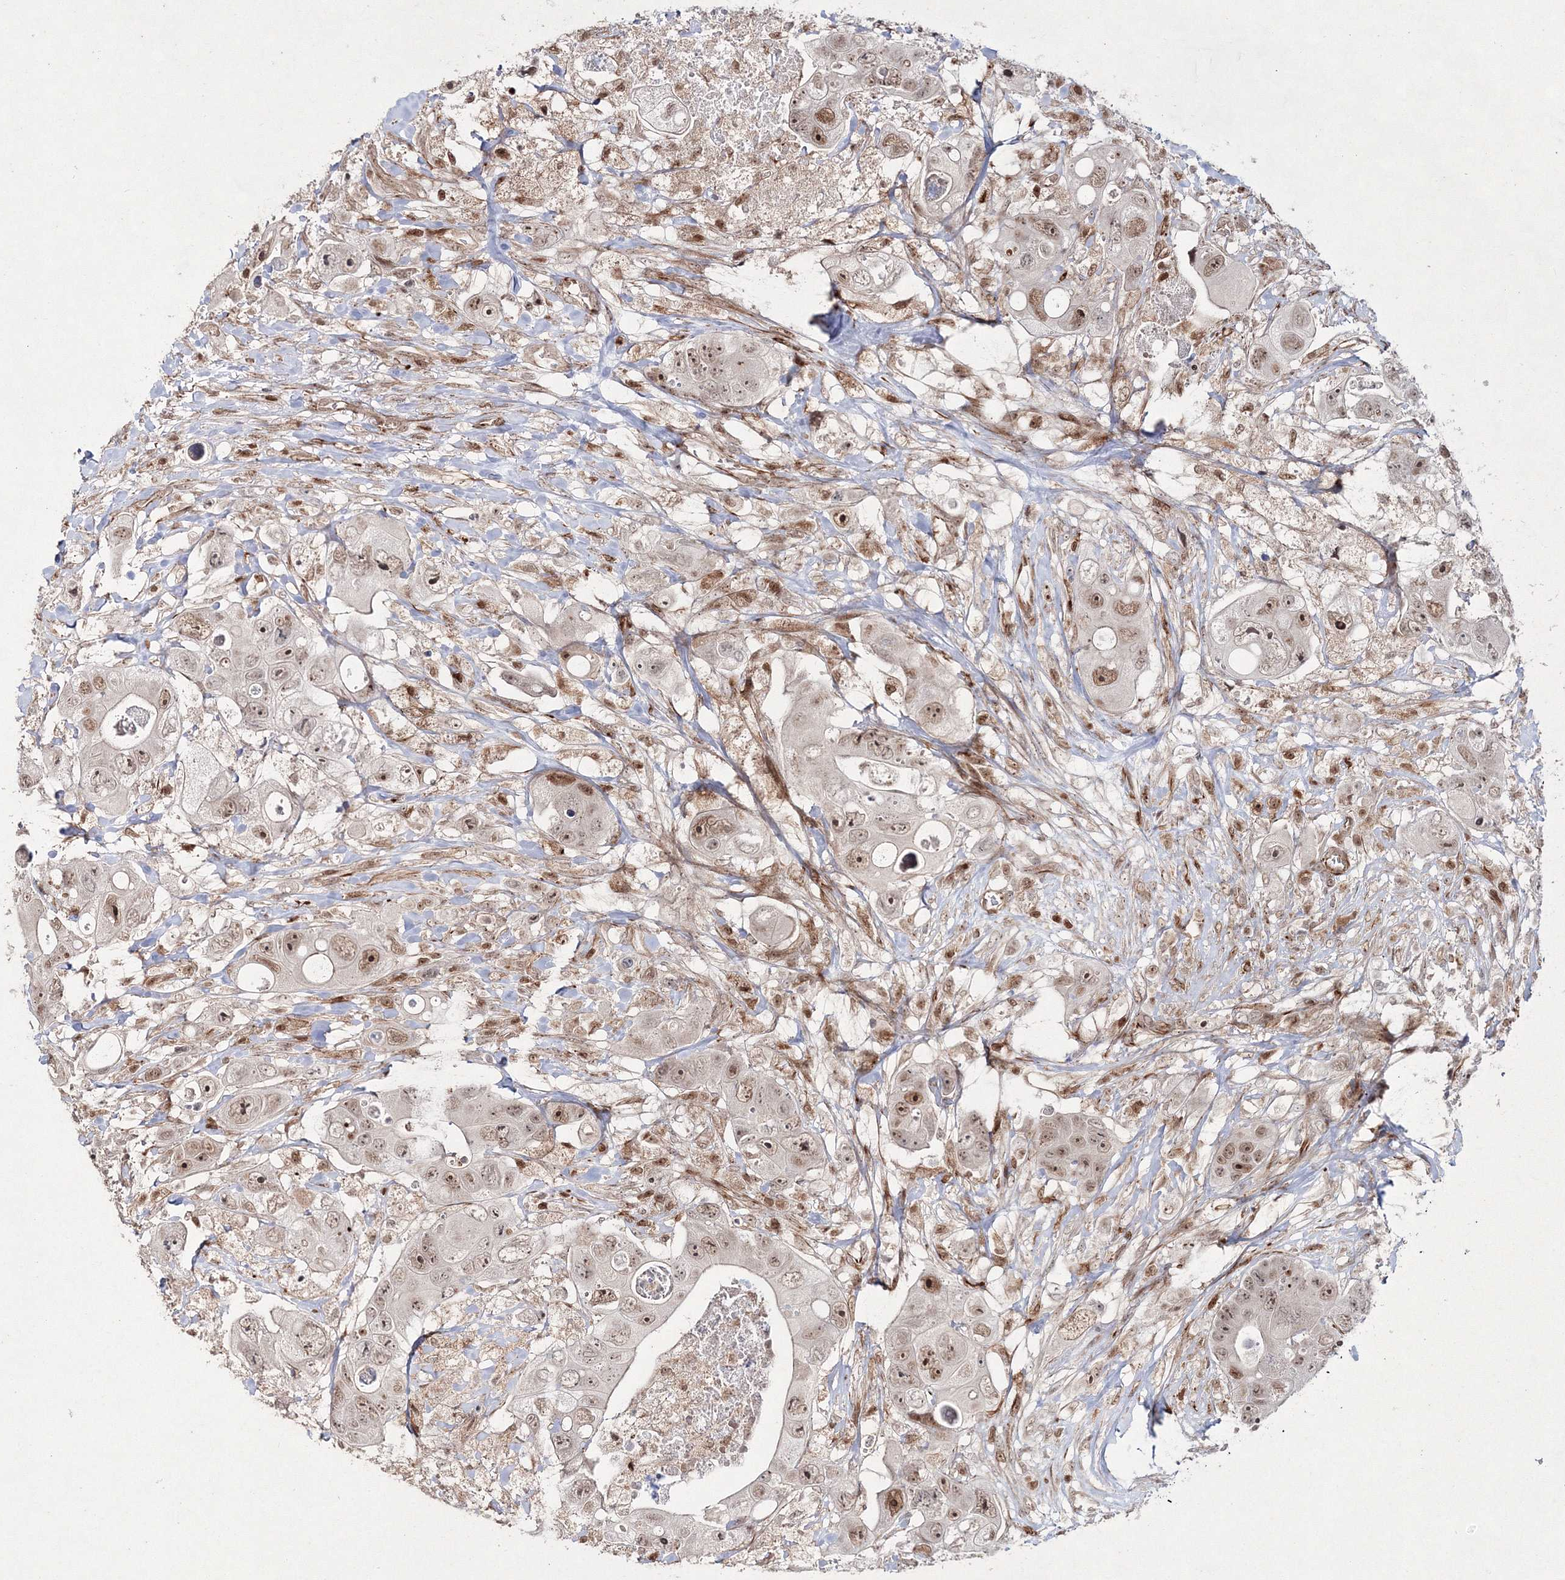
{"staining": {"intensity": "weak", "quantity": ">75%", "location": "nuclear"}, "tissue": "colorectal cancer", "cell_type": "Tumor cells", "image_type": "cancer", "snomed": [{"axis": "morphology", "description": "Adenocarcinoma, NOS"}, {"axis": "topography", "description": "Colon"}], "caption": "Weak nuclear positivity is present in approximately >75% of tumor cells in colorectal adenocarcinoma.", "gene": "SNIP1", "patient": {"sex": "female", "age": 46}}